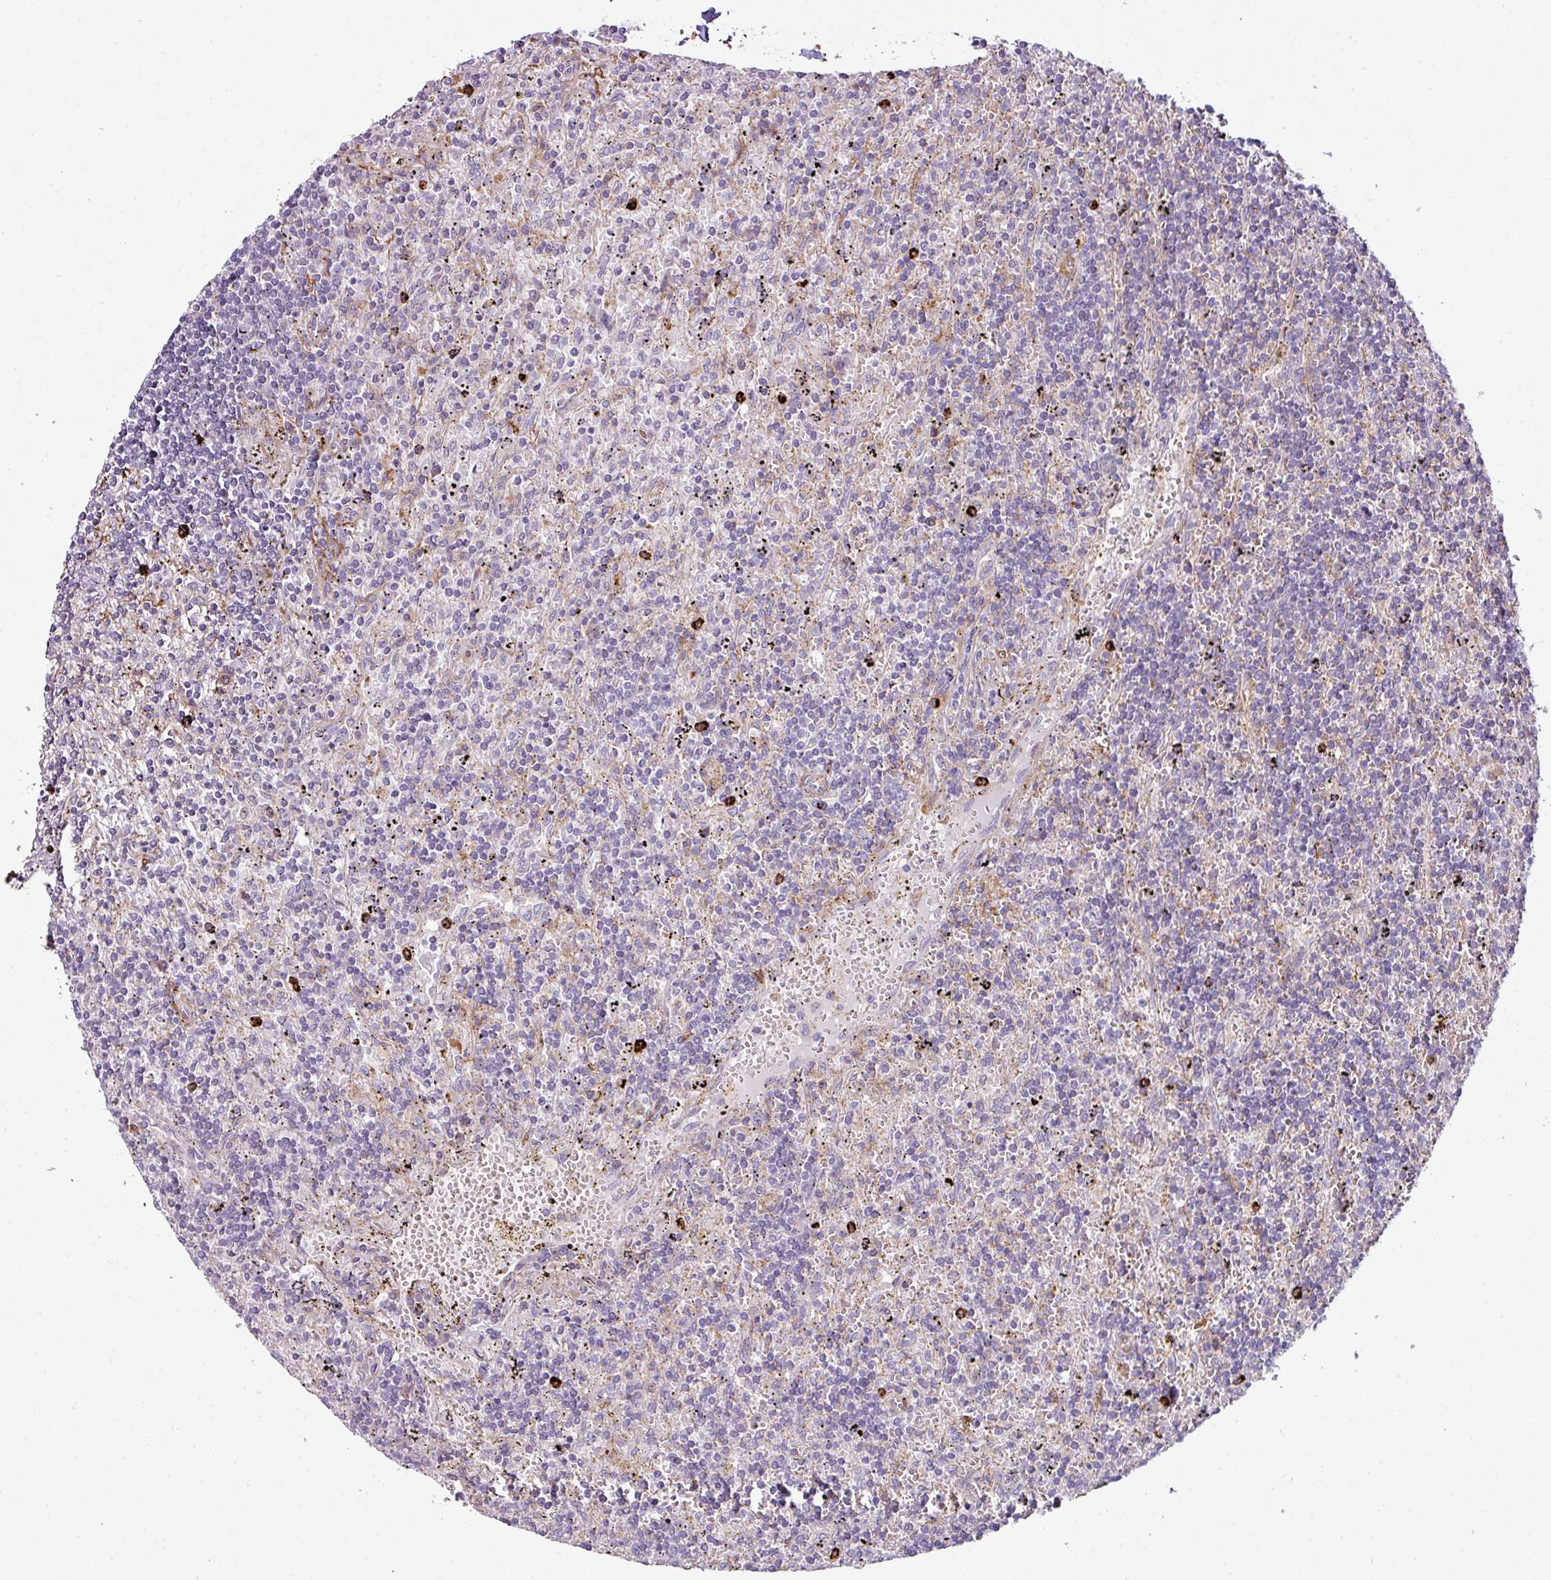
{"staining": {"intensity": "negative", "quantity": "none", "location": "none"}, "tissue": "lymphoma", "cell_type": "Tumor cells", "image_type": "cancer", "snomed": [{"axis": "morphology", "description": "Malignant lymphoma, non-Hodgkin's type, Low grade"}, {"axis": "topography", "description": "Spleen"}], "caption": "This is an IHC histopathology image of human lymphoma. There is no positivity in tumor cells.", "gene": "COL8A1", "patient": {"sex": "male", "age": 76}}